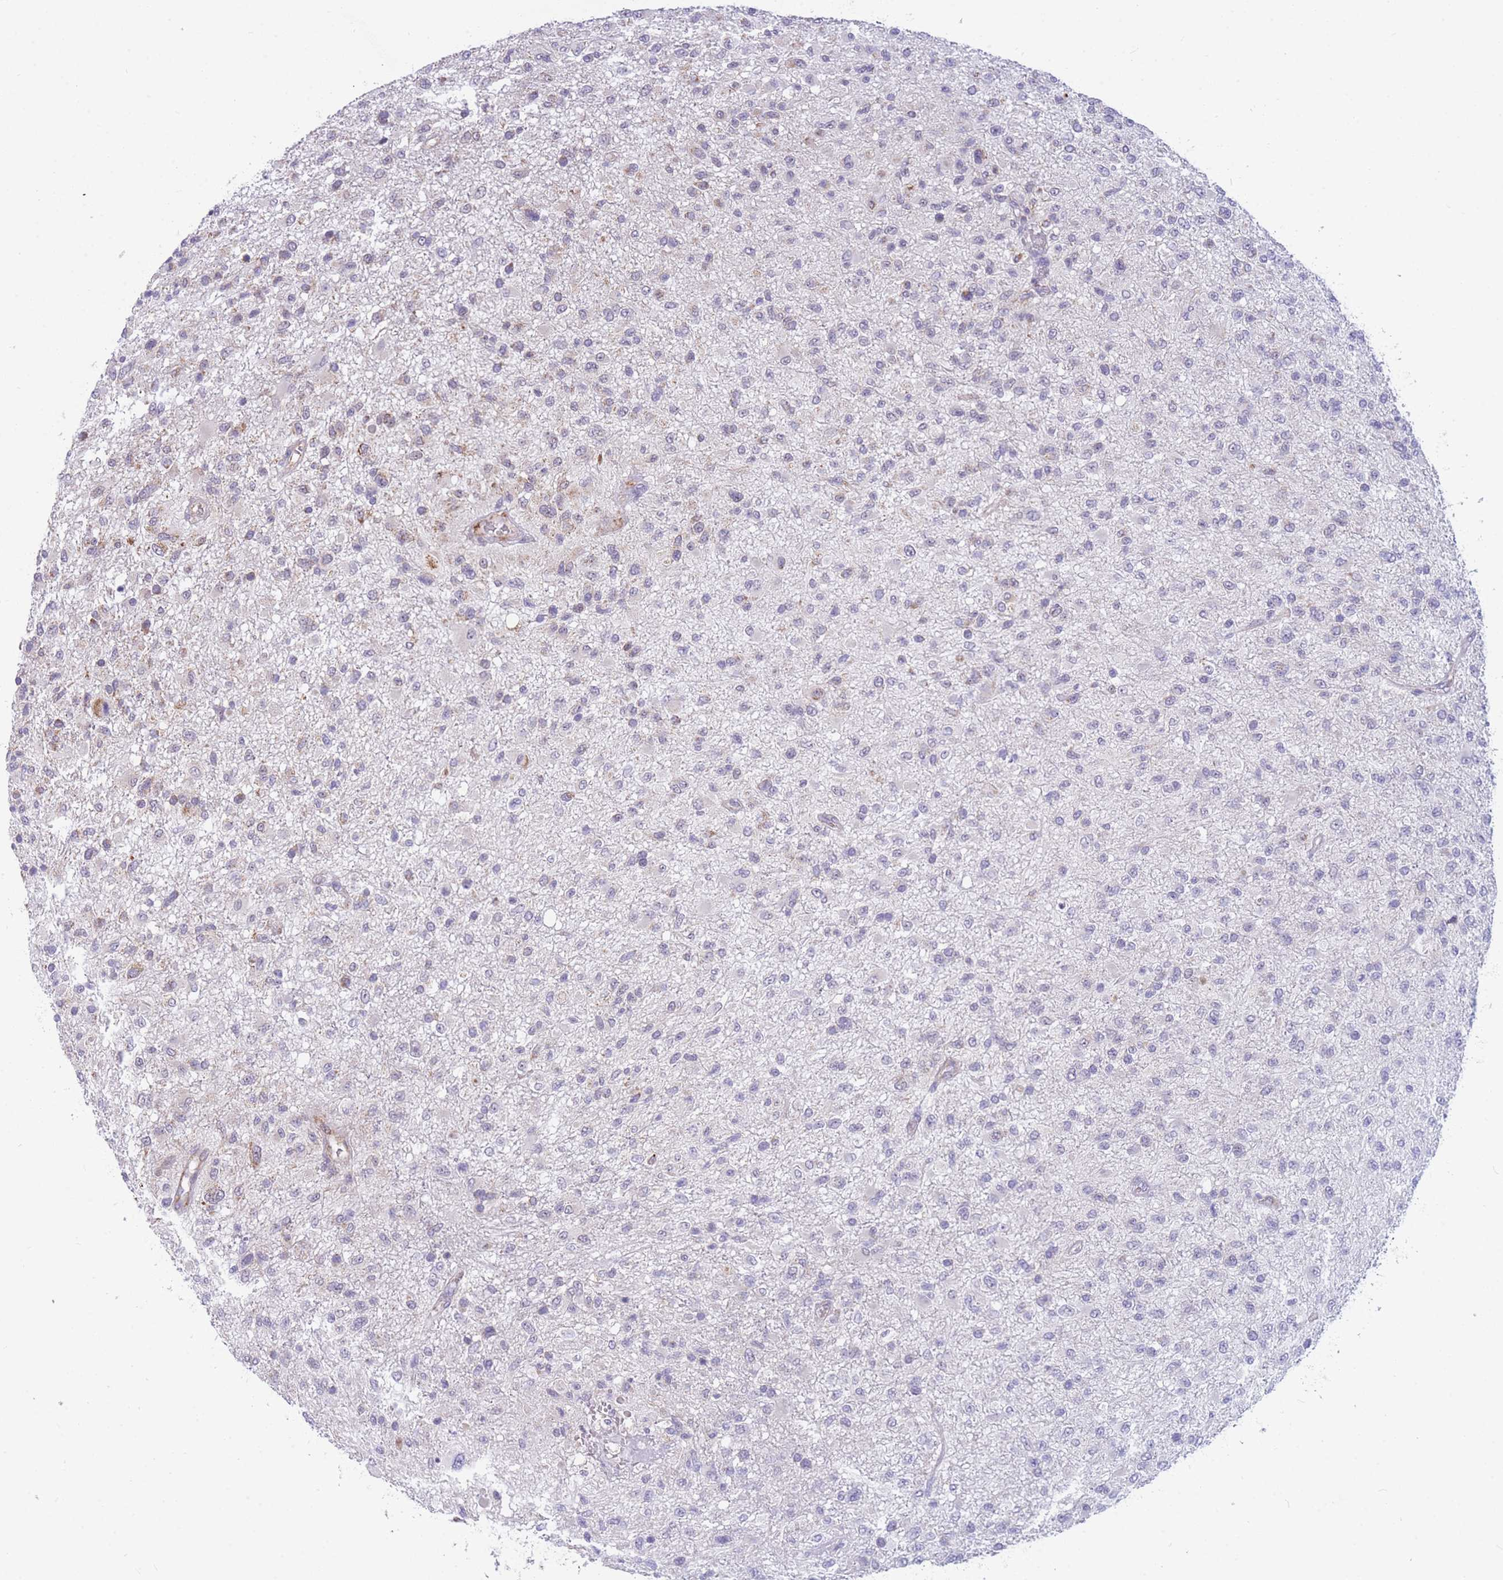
{"staining": {"intensity": "moderate", "quantity": "<25%", "location": "cytoplasmic/membranous"}, "tissue": "glioma", "cell_type": "Tumor cells", "image_type": "cancer", "snomed": [{"axis": "morphology", "description": "Glioma, malignant, High grade"}, {"axis": "topography", "description": "Brain"}], "caption": "Protein expression analysis of malignant high-grade glioma reveals moderate cytoplasmic/membranous positivity in approximately <25% of tumor cells.", "gene": "DDX49", "patient": {"sex": "female", "age": 74}}